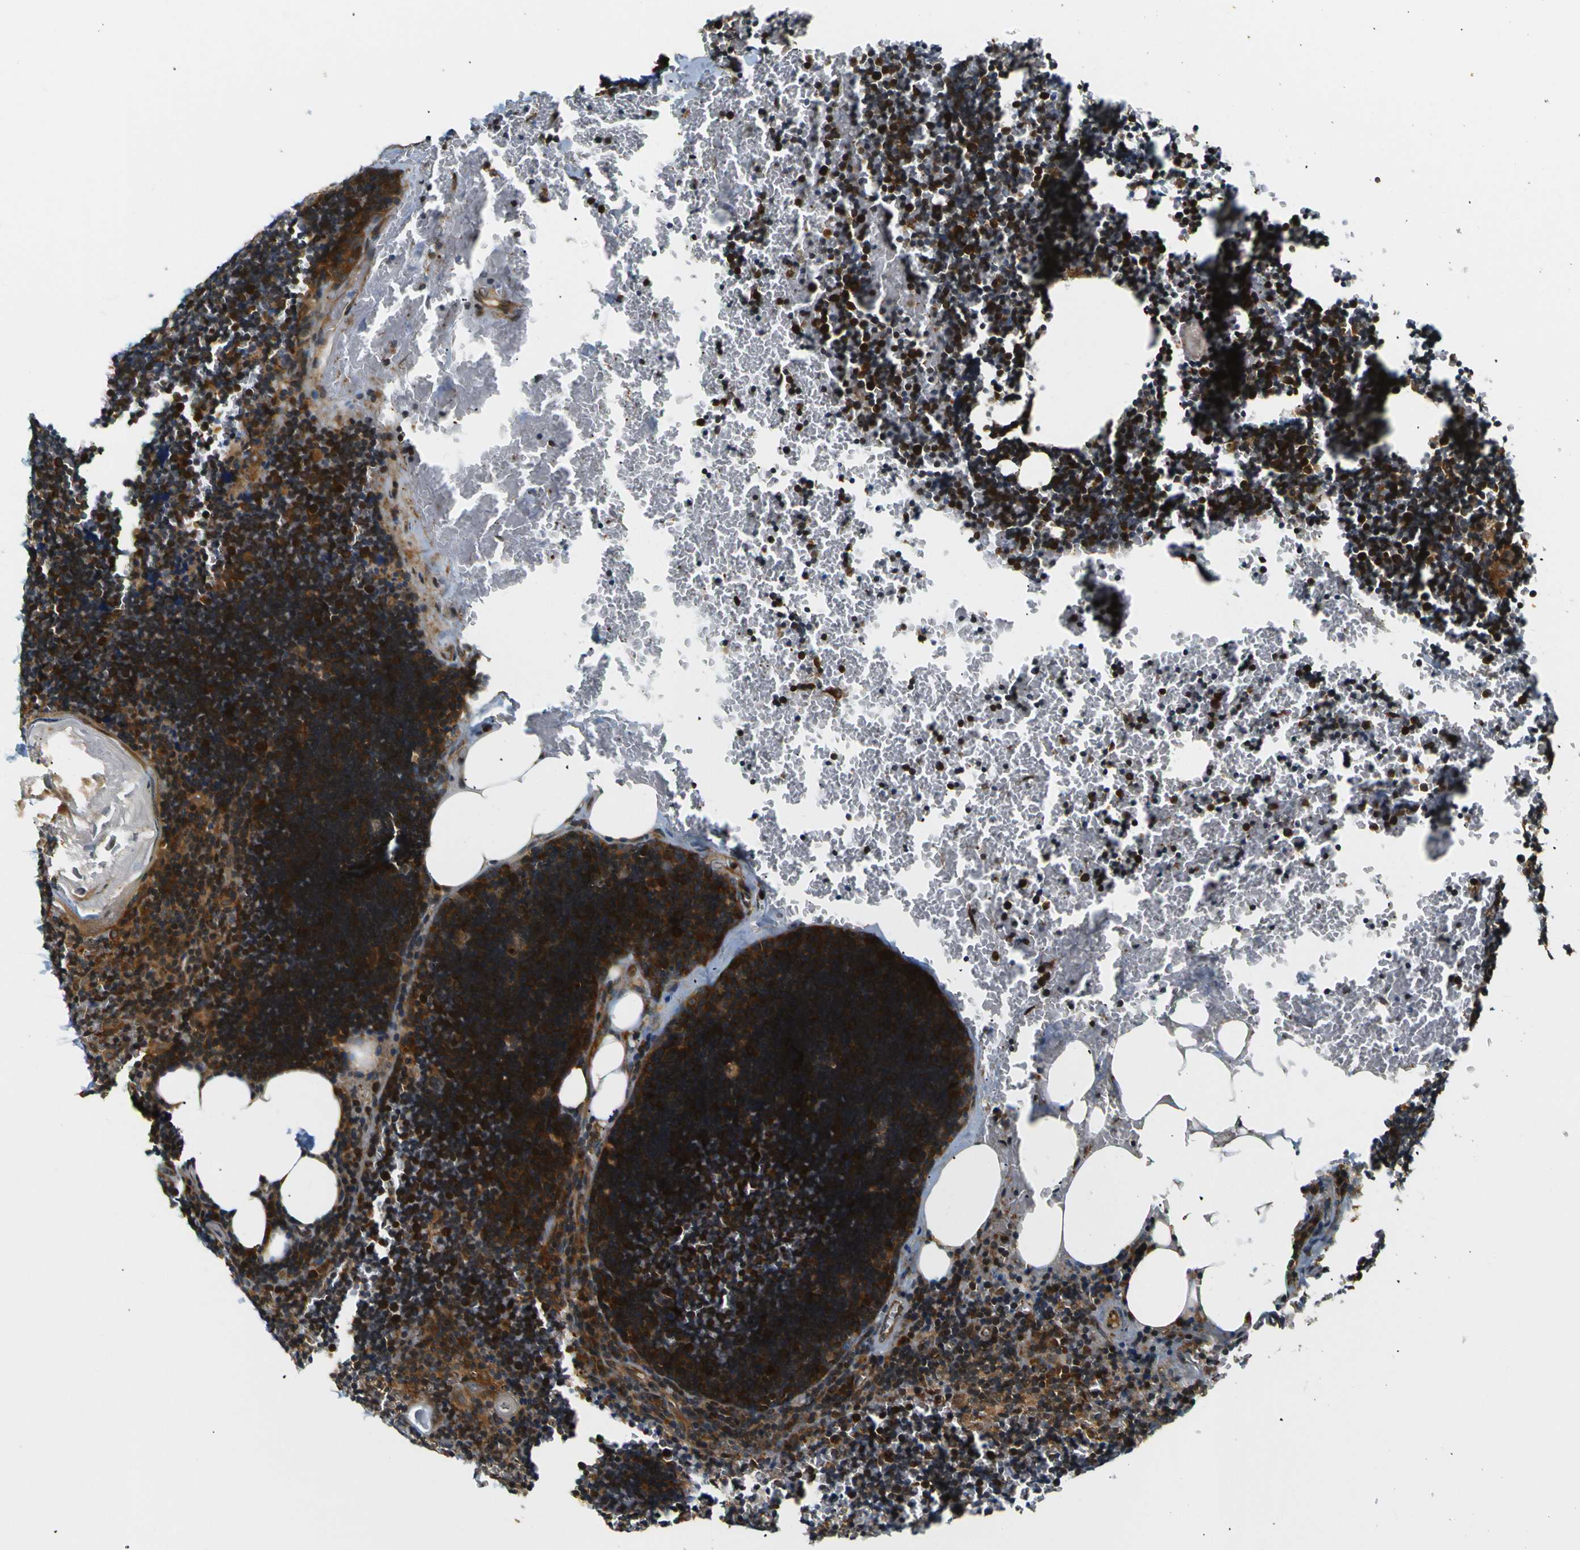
{"staining": {"intensity": "moderate", "quantity": ">75%", "location": "cytoplasmic/membranous"}, "tissue": "lymph node", "cell_type": "Germinal center cells", "image_type": "normal", "snomed": [{"axis": "morphology", "description": "Normal tissue, NOS"}, {"axis": "topography", "description": "Lymph node"}], "caption": "This photomicrograph reveals immunohistochemistry staining of normal human lymph node, with medium moderate cytoplasmic/membranous expression in approximately >75% of germinal center cells.", "gene": "ABCE1", "patient": {"sex": "male", "age": 33}}